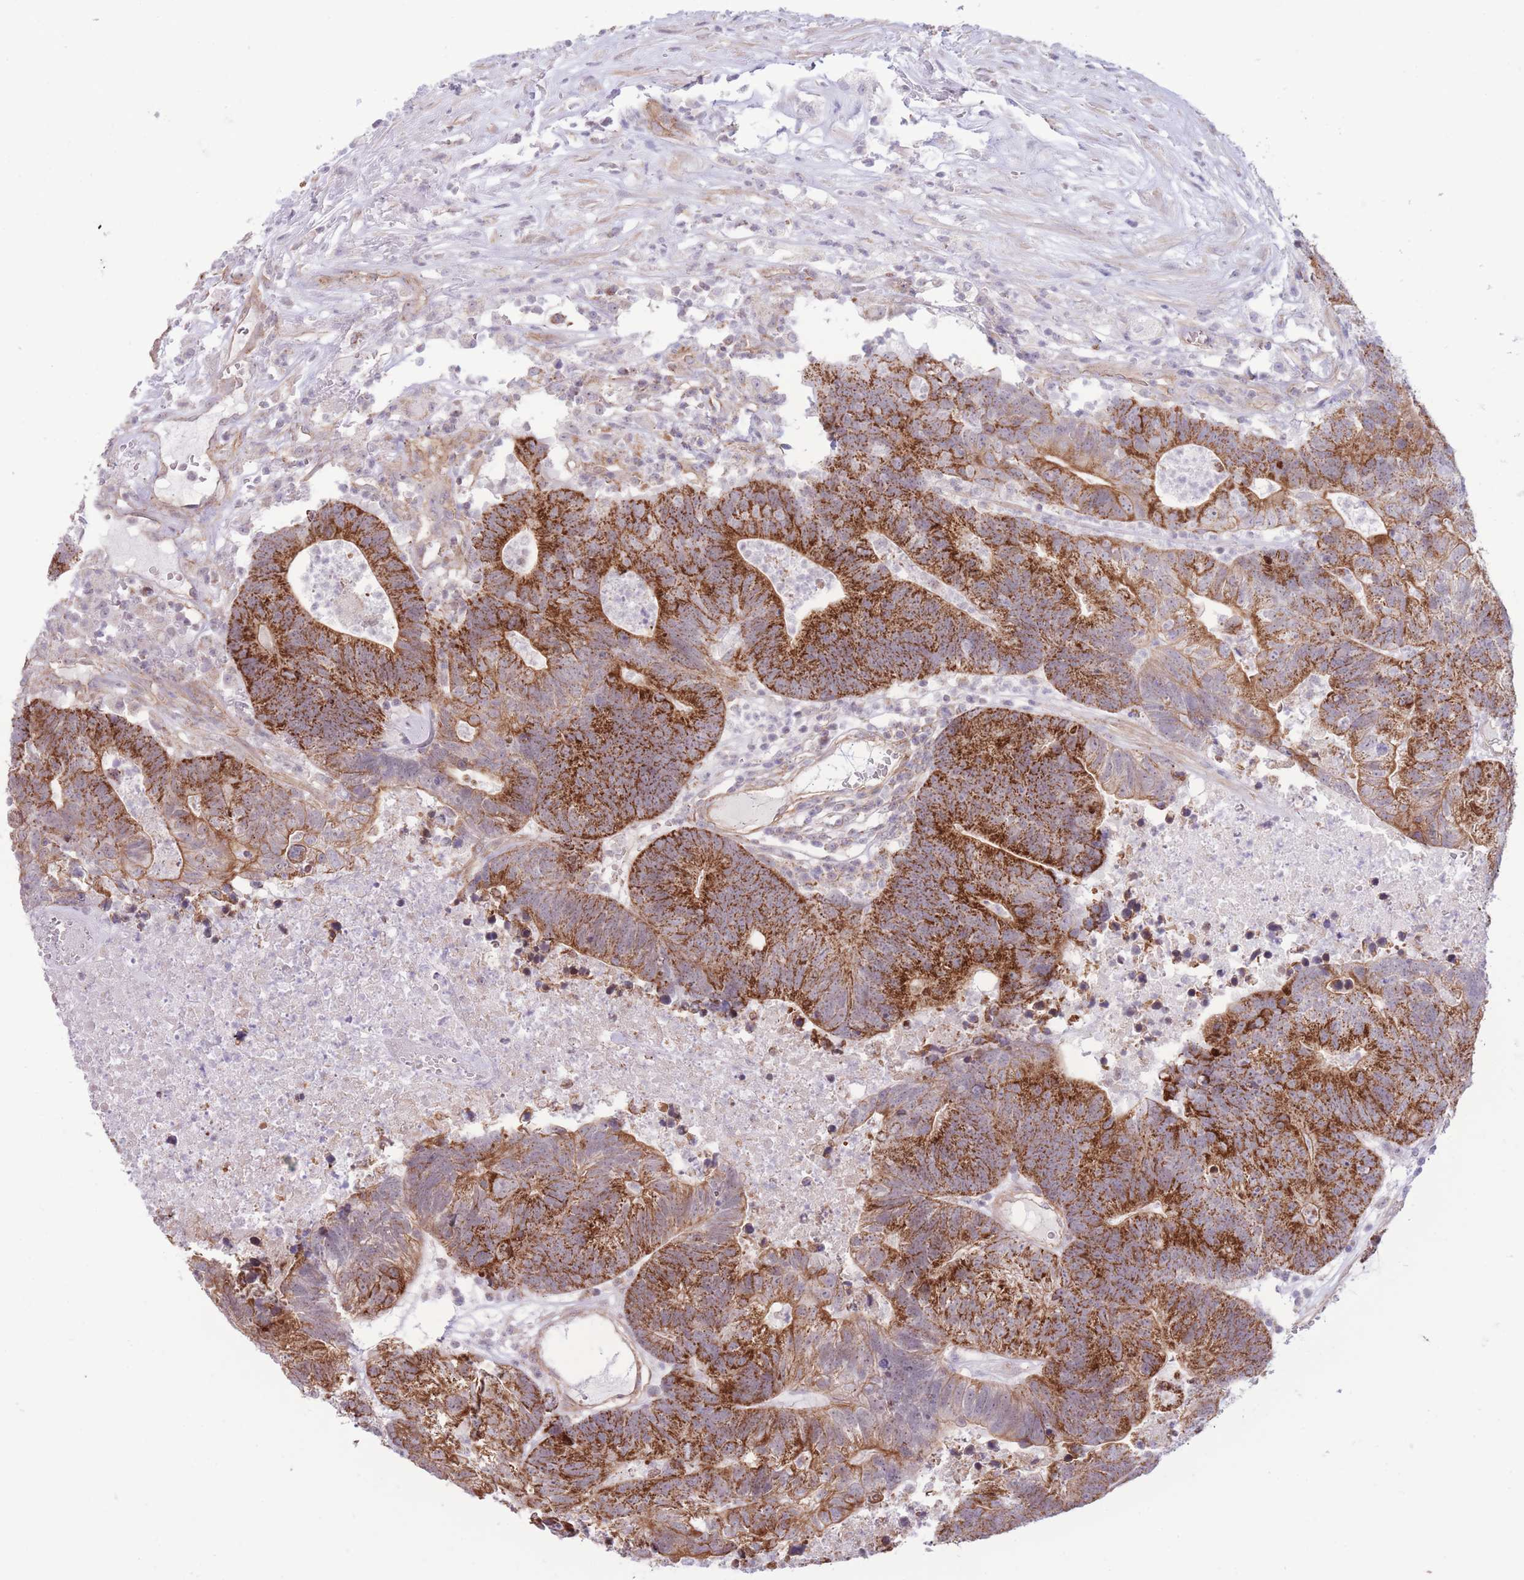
{"staining": {"intensity": "strong", "quantity": ">75%", "location": "cytoplasmic/membranous"}, "tissue": "colorectal cancer", "cell_type": "Tumor cells", "image_type": "cancer", "snomed": [{"axis": "morphology", "description": "Adenocarcinoma, NOS"}, {"axis": "topography", "description": "Colon"}], "caption": "Colorectal cancer was stained to show a protein in brown. There is high levels of strong cytoplasmic/membranous positivity in about >75% of tumor cells. (Brightfield microscopy of DAB IHC at high magnification).", "gene": "MRPS31", "patient": {"sex": "female", "age": 48}}